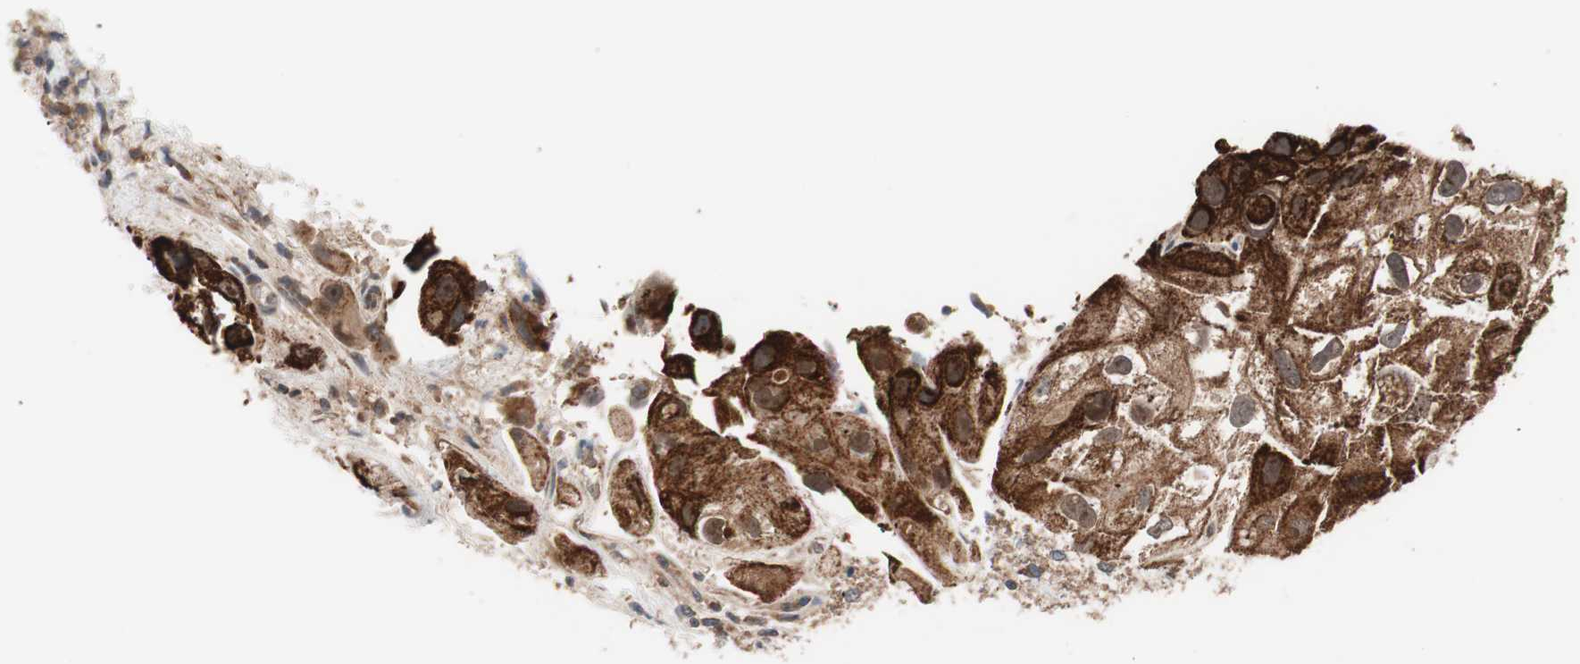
{"staining": {"intensity": "strong", "quantity": ">75%", "location": "cytoplasmic/membranous"}, "tissue": "urothelial cancer", "cell_type": "Tumor cells", "image_type": "cancer", "snomed": [{"axis": "morphology", "description": "Urothelial carcinoma, High grade"}, {"axis": "topography", "description": "Urinary bladder"}], "caption": "Strong cytoplasmic/membranous expression for a protein is appreciated in approximately >75% of tumor cells of high-grade urothelial carcinoma using immunohistochemistry (IHC).", "gene": "HMBS", "patient": {"sex": "female", "age": 64}}